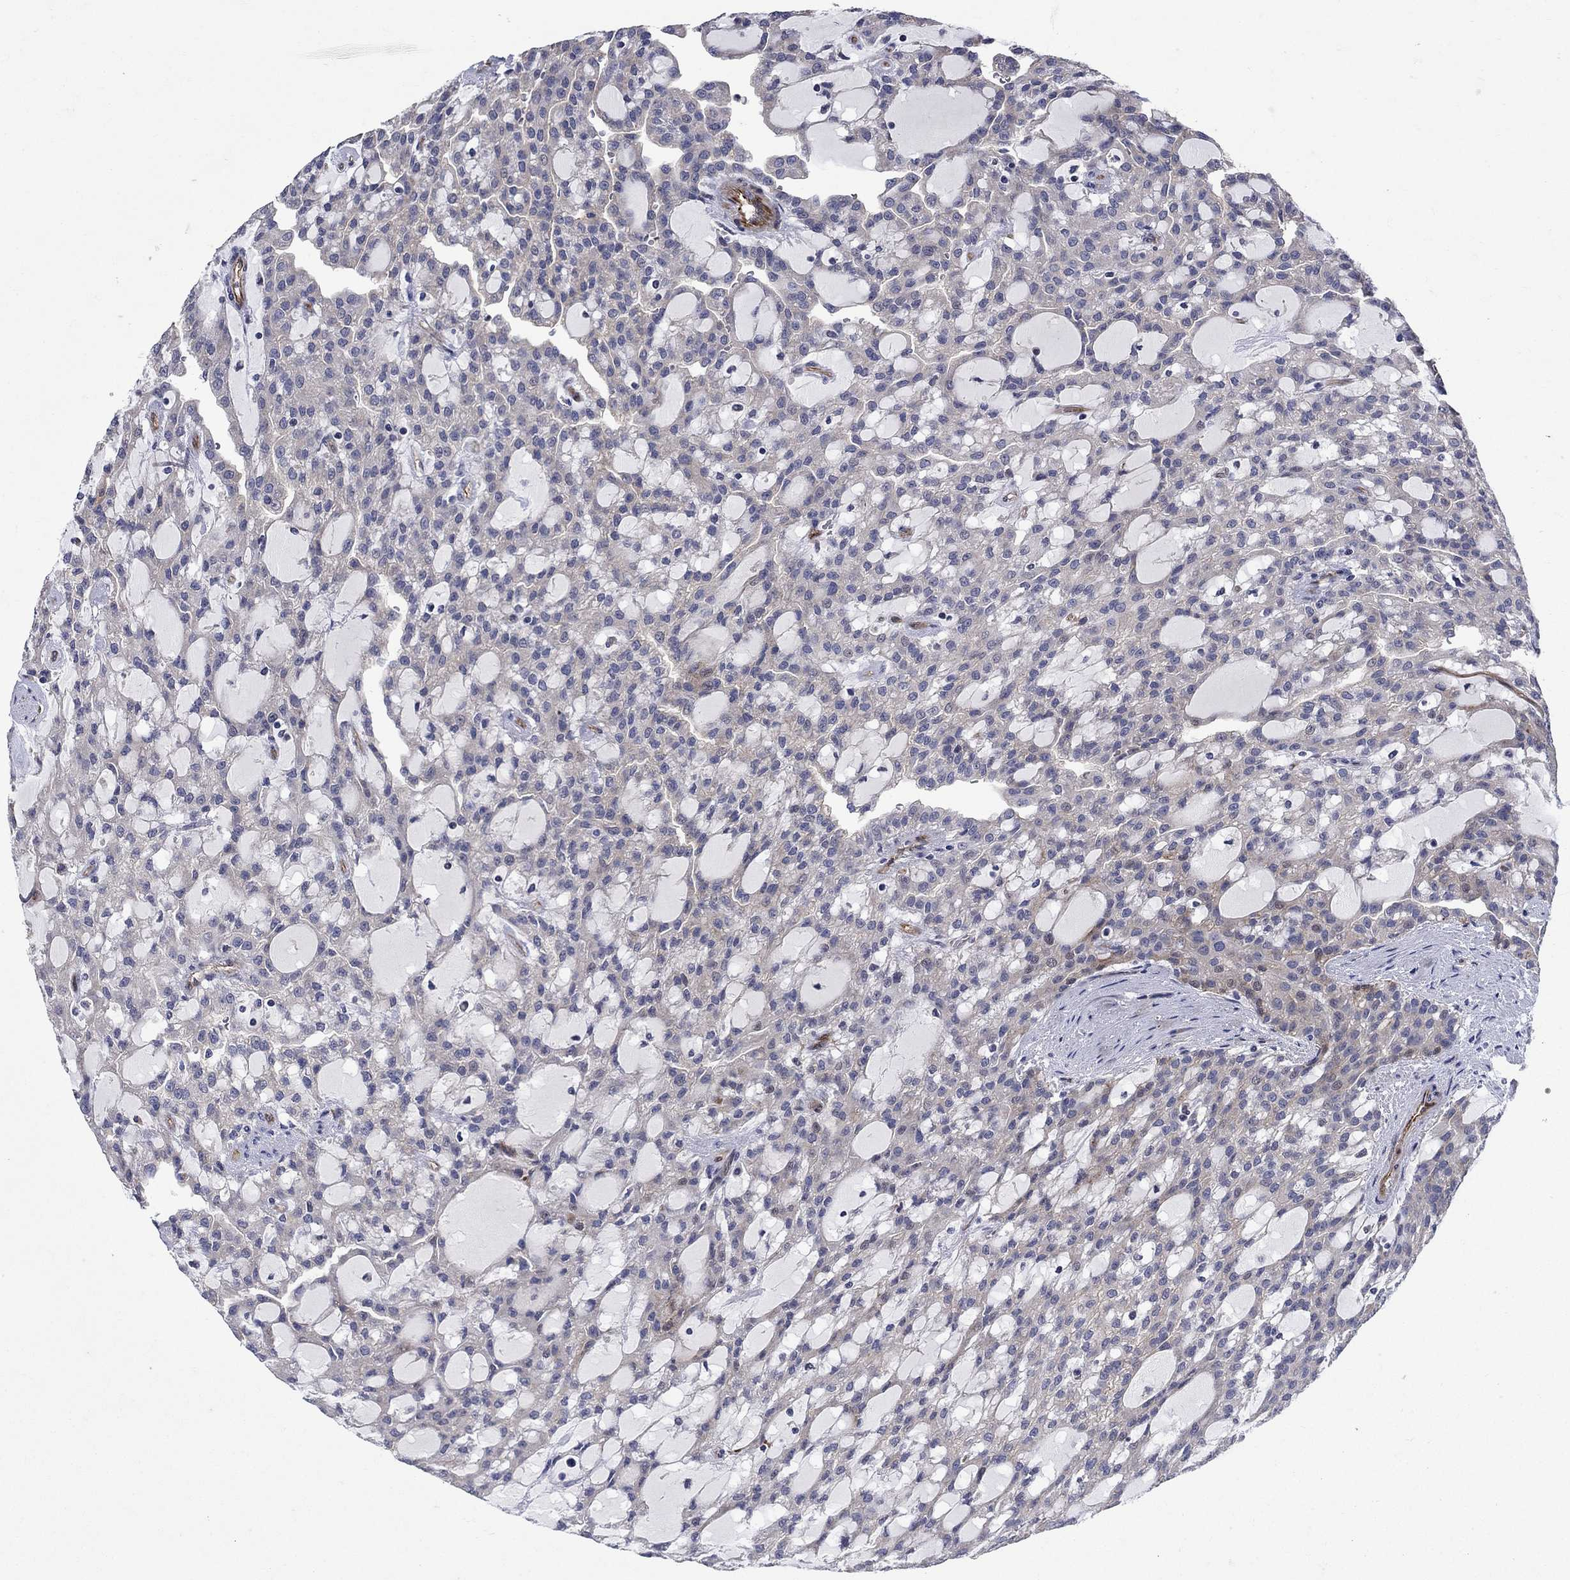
{"staining": {"intensity": "negative", "quantity": "none", "location": "none"}, "tissue": "renal cancer", "cell_type": "Tumor cells", "image_type": "cancer", "snomed": [{"axis": "morphology", "description": "Adenocarcinoma, NOS"}, {"axis": "topography", "description": "Kidney"}], "caption": "There is no significant staining in tumor cells of renal cancer. Brightfield microscopy of immunohistochemistry stained with DAB (3,3'-diaminobenzidine) (brown) and hematoxylin (blue), captured at high magnification.", "gene": "SLC7A1", "patient": {"sex": "male", "age": 63}}